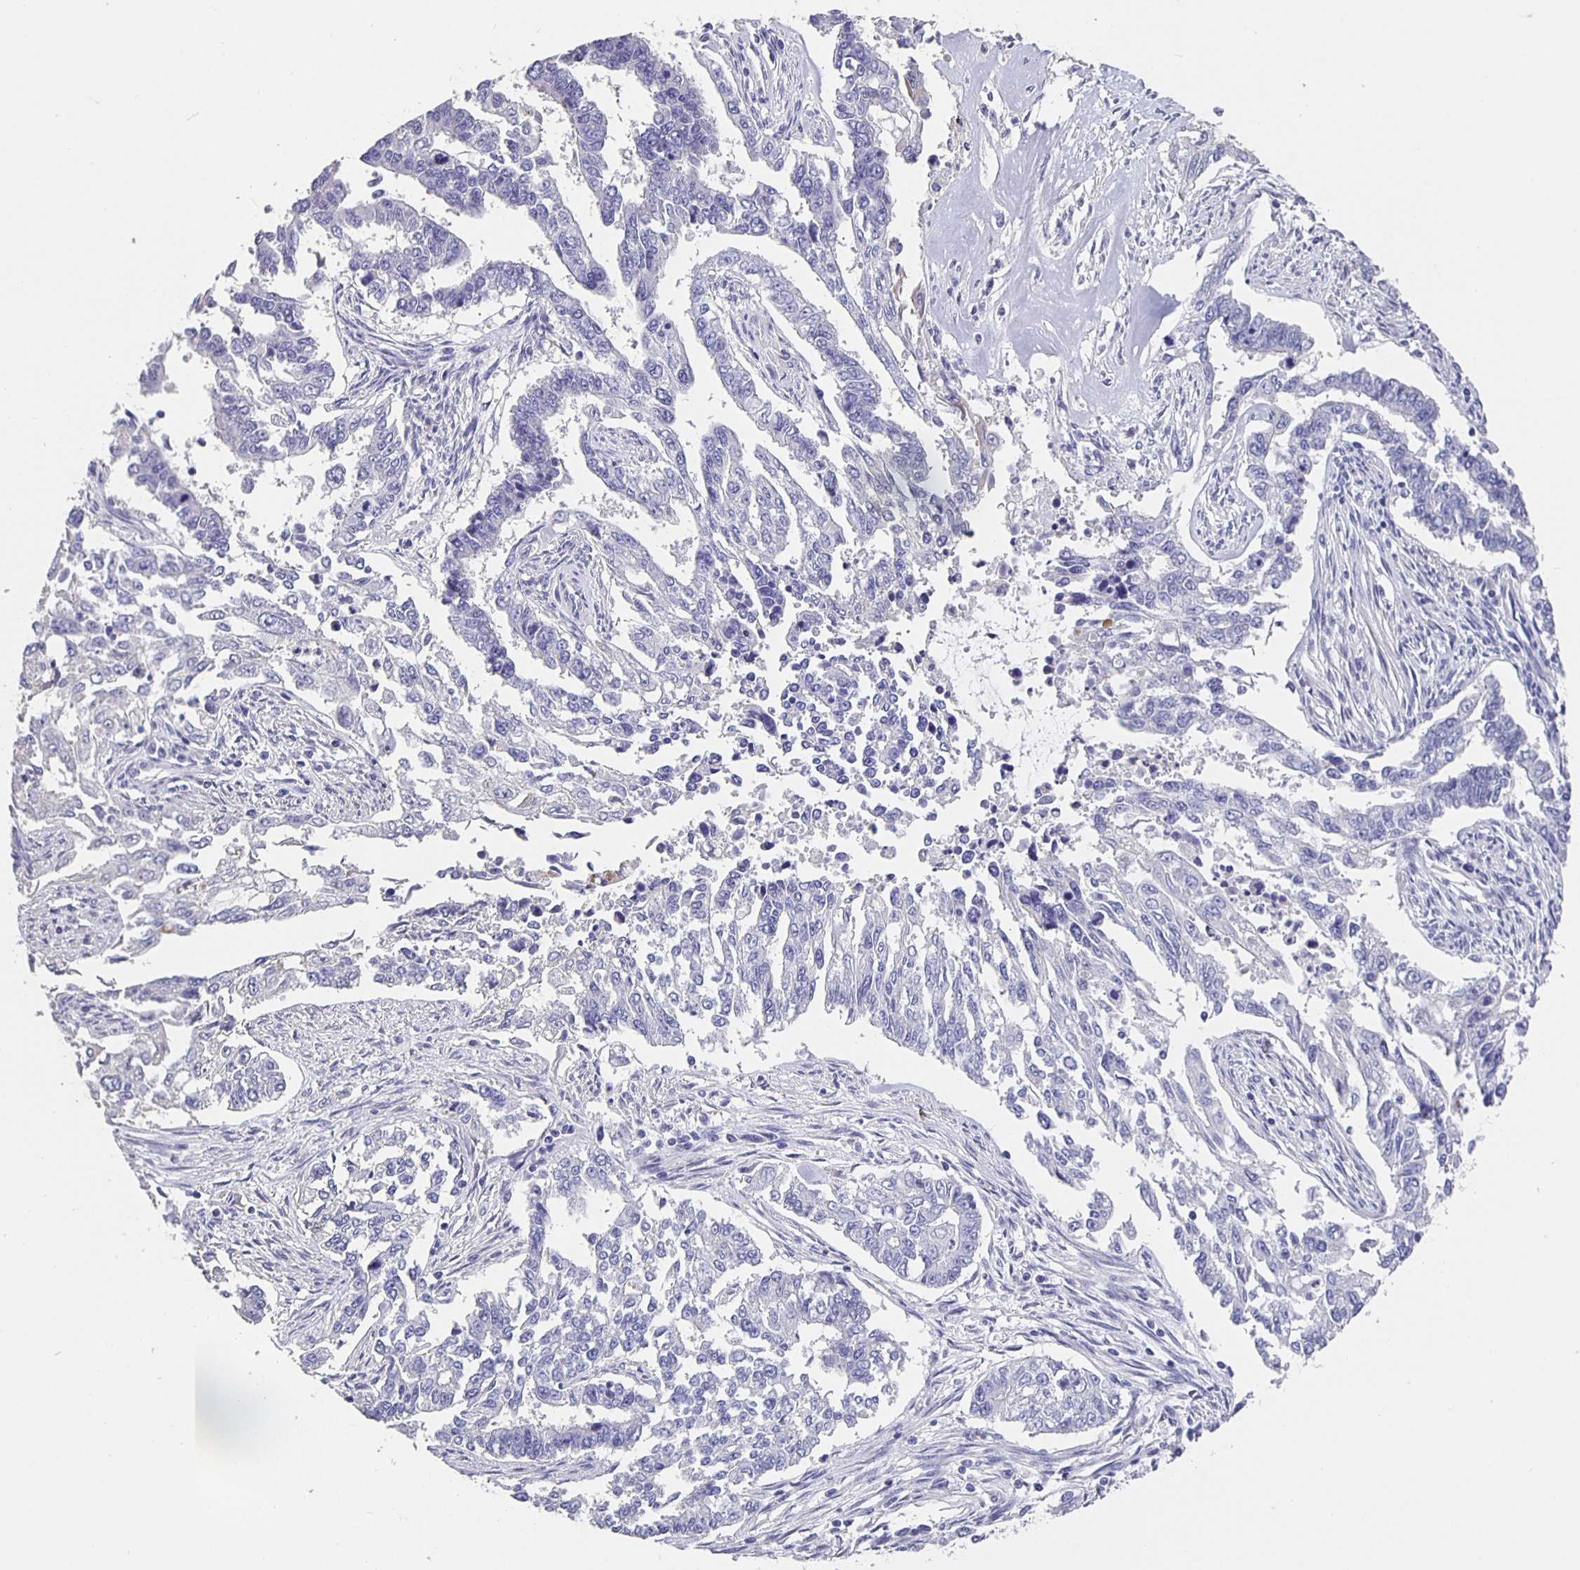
{"staining": {"intensity": "negative", "quantity": "none", "location": "none"}, "tissue": "endometrial cancer", "cell_type": "Tumor cells", "image_type": "cancer", "snomed": [{"axis": "morphology", "description": "Adenocarcinoma, NOS"}, {"axis": "topography", "description": "Uterus"}], "caption": "Tumor cells show no significant staining in endometrial adenocarcinoma.", "gene": "CFAP74", "patient": {"sex": "female", "age": 59}}